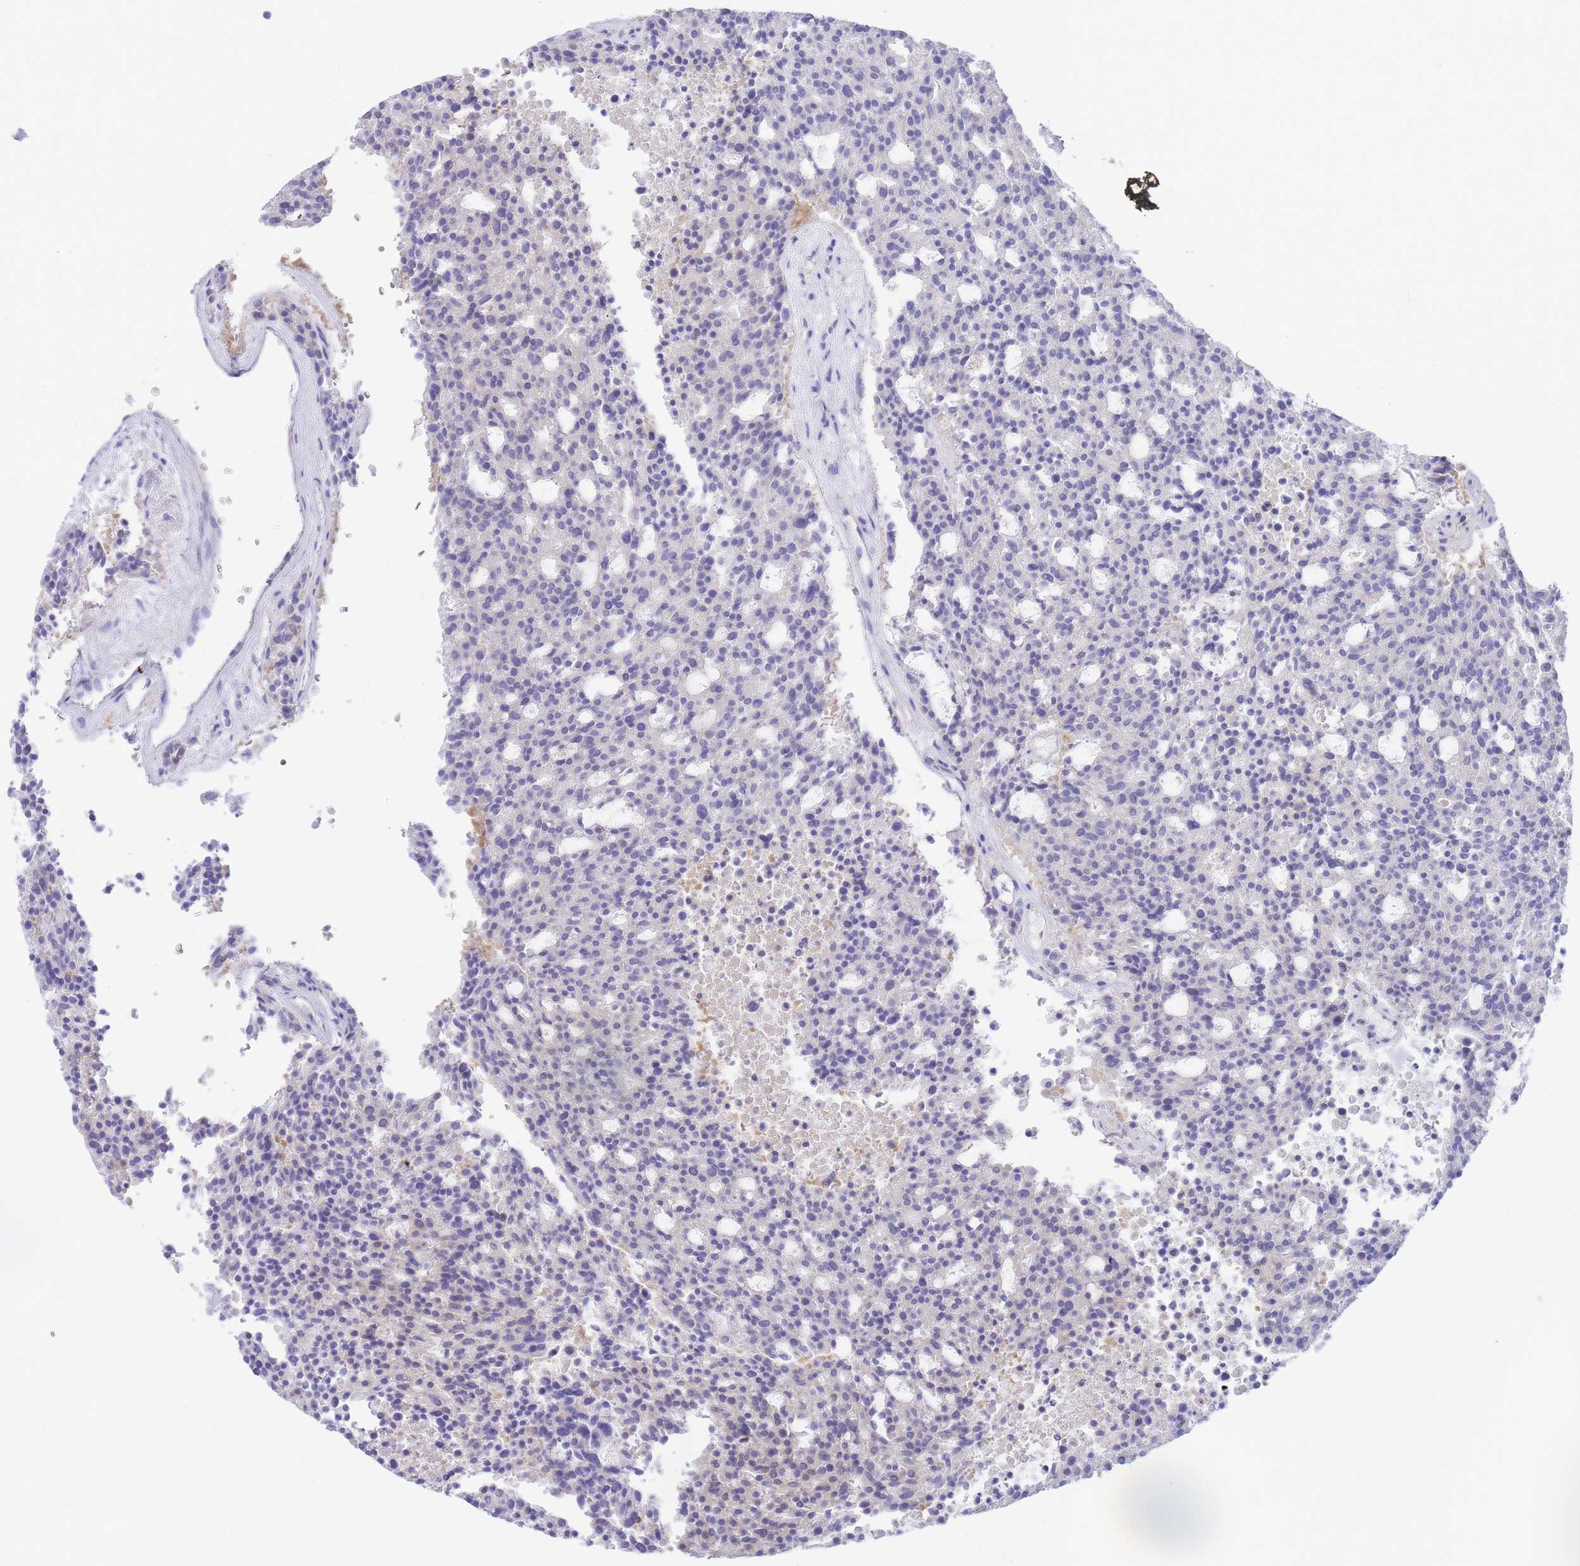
{"staining": {"intensity": "negative", "quantity": "none", "location": "none"}, "tissue": "carcinoid", "cell_type": "Tumor cells", "image_type": "cancer", "snomed": [{"axis": "morphology", "description": "Carcinoid, malignant, NOS"}, {"axis": "topography", "description": "Pancreas"}], "caption": "Tumor cells show no significant positivity in carcinoid (malignant).", "gene": "SUGT1", "patient": {"sex": "female", "age": 54}}